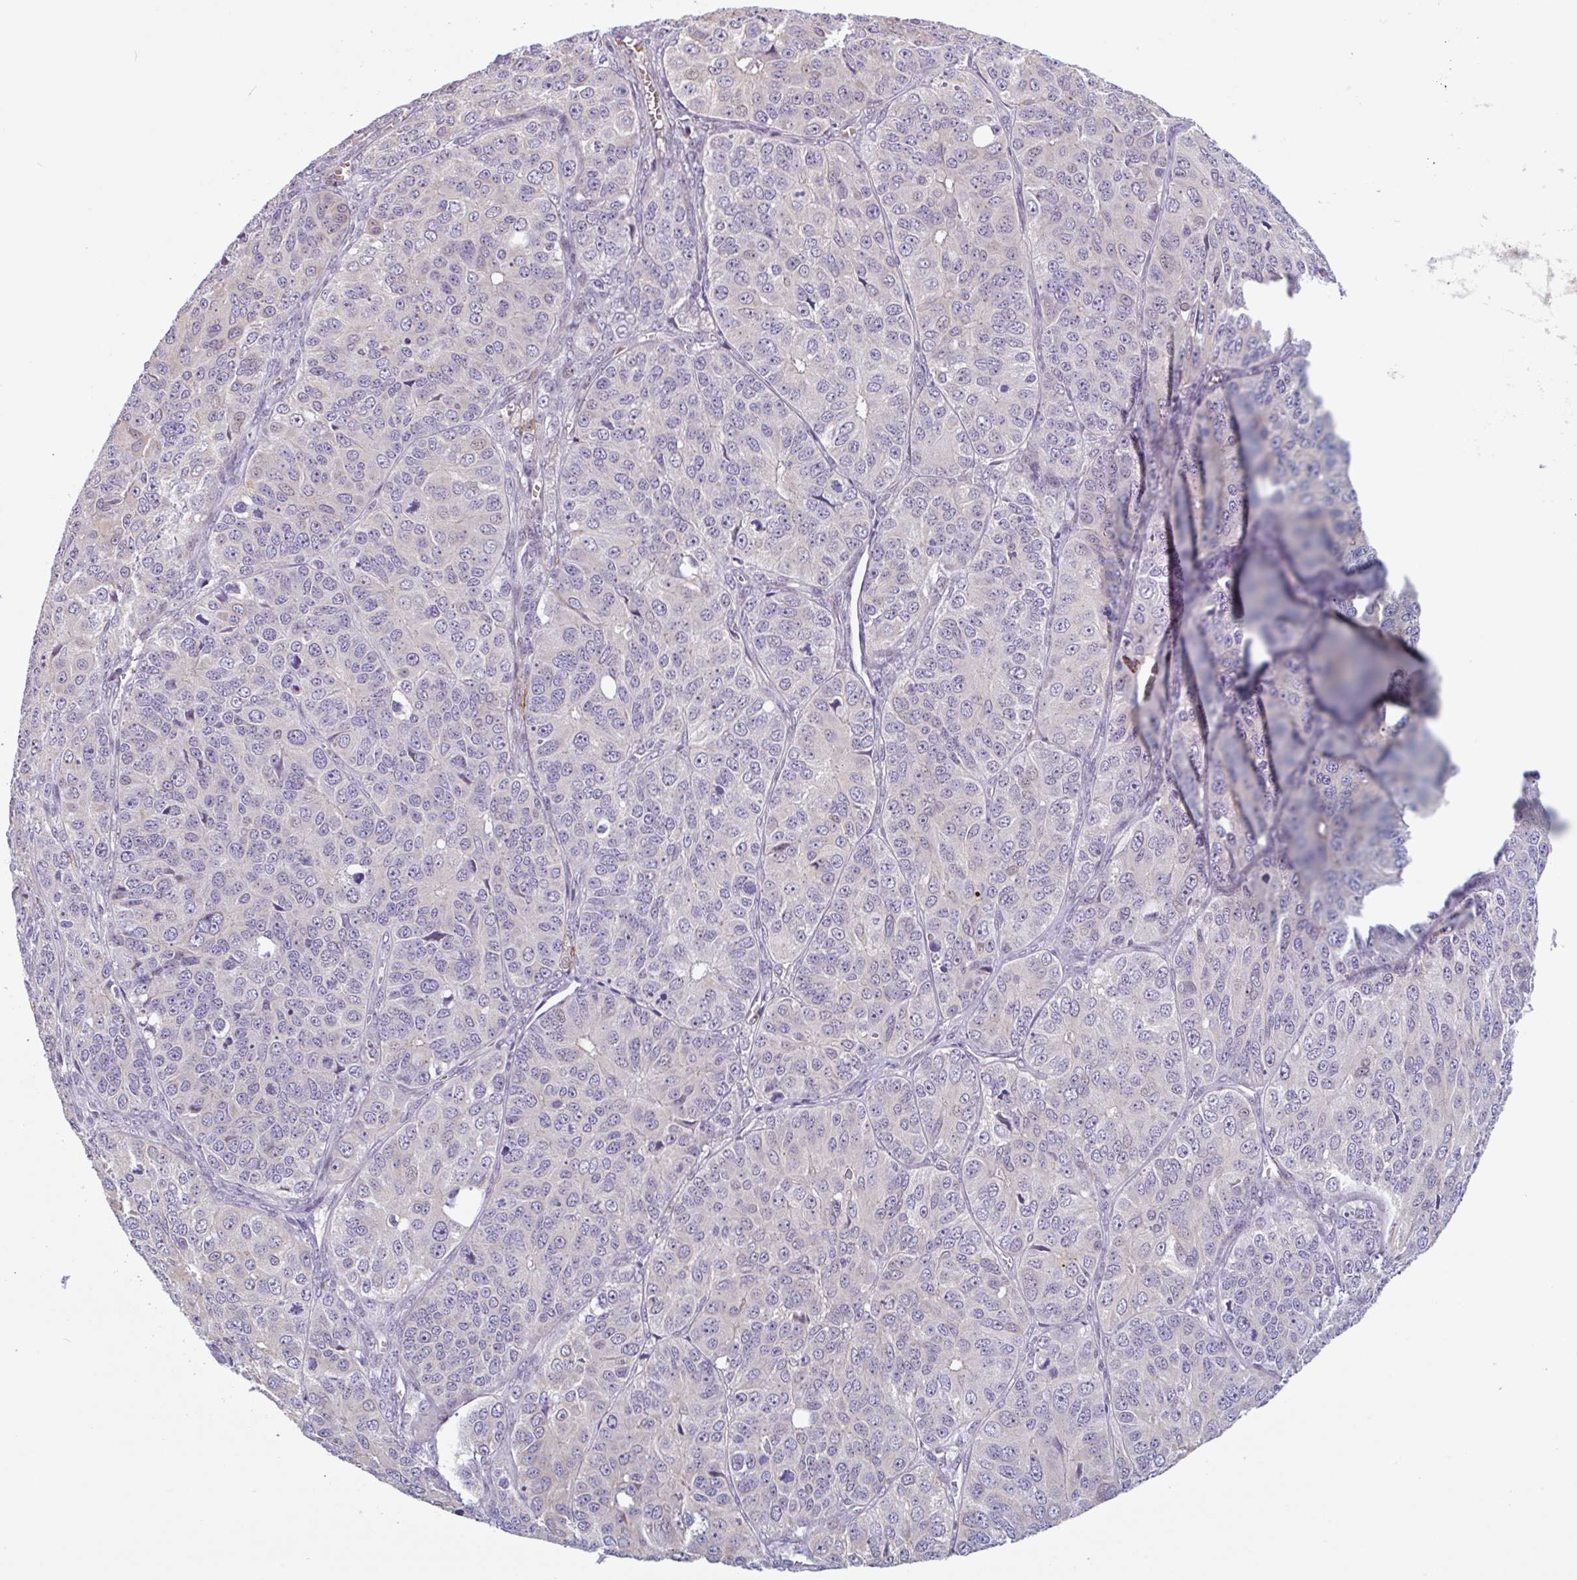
{"staining": {"intensity": "negative", "quantity": "none", "location": "none"}, "tissue": "ovarian cancer", "cell_type": "Tumor cells", "image_type": "cancer", "snomed": [{"axis": "morphology", "description": "Carcinoma, endometroid"}, {"axis": "topography", "description": "Ovary"}], "caption": "Immunohistochemical staining of human ovarian endometroid carcinoma demonstrates no significant expression in tumor cells.", "gene": "TMEM119", "patient": {"sex": "female", "age": 51}}